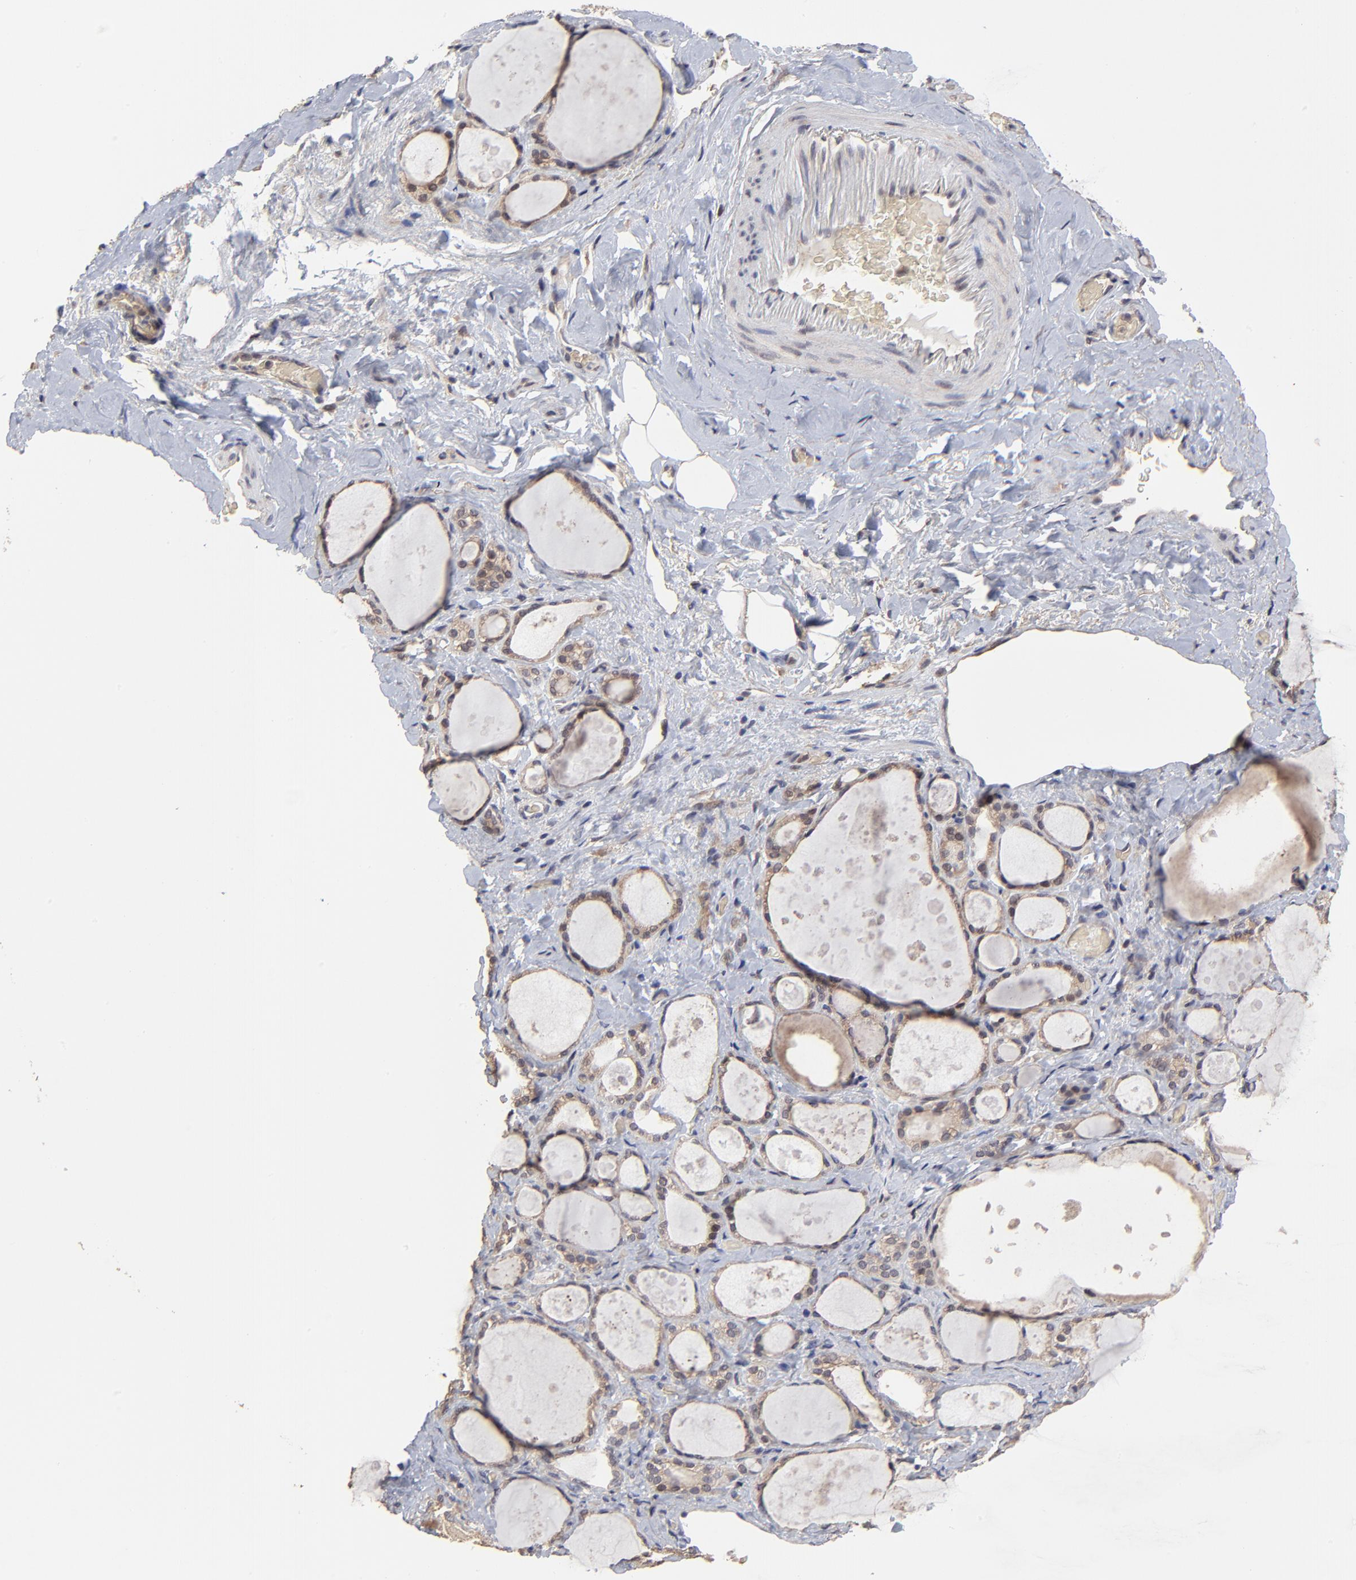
{"staining": {"intensity": "weak", "quantity": ">75%", "location": "cytoplasmic/membranous"}, "tissue": "thyroid gland", "cell_type": "Glandular cells", "image_type": "normal", "snomed": [{"axis": "morphology", "description": "Normal tissue, NOS"}, {"axis": "topography", "description": "Thyroid gland"}], "caption": "Weak cytoplasmic/membranous positivity is appreciated in approximately >75% of glandular cells in unremarkable thyroid gland.", "gene": "FRMD8", "patient": {"sex": "female", "age": 75}}